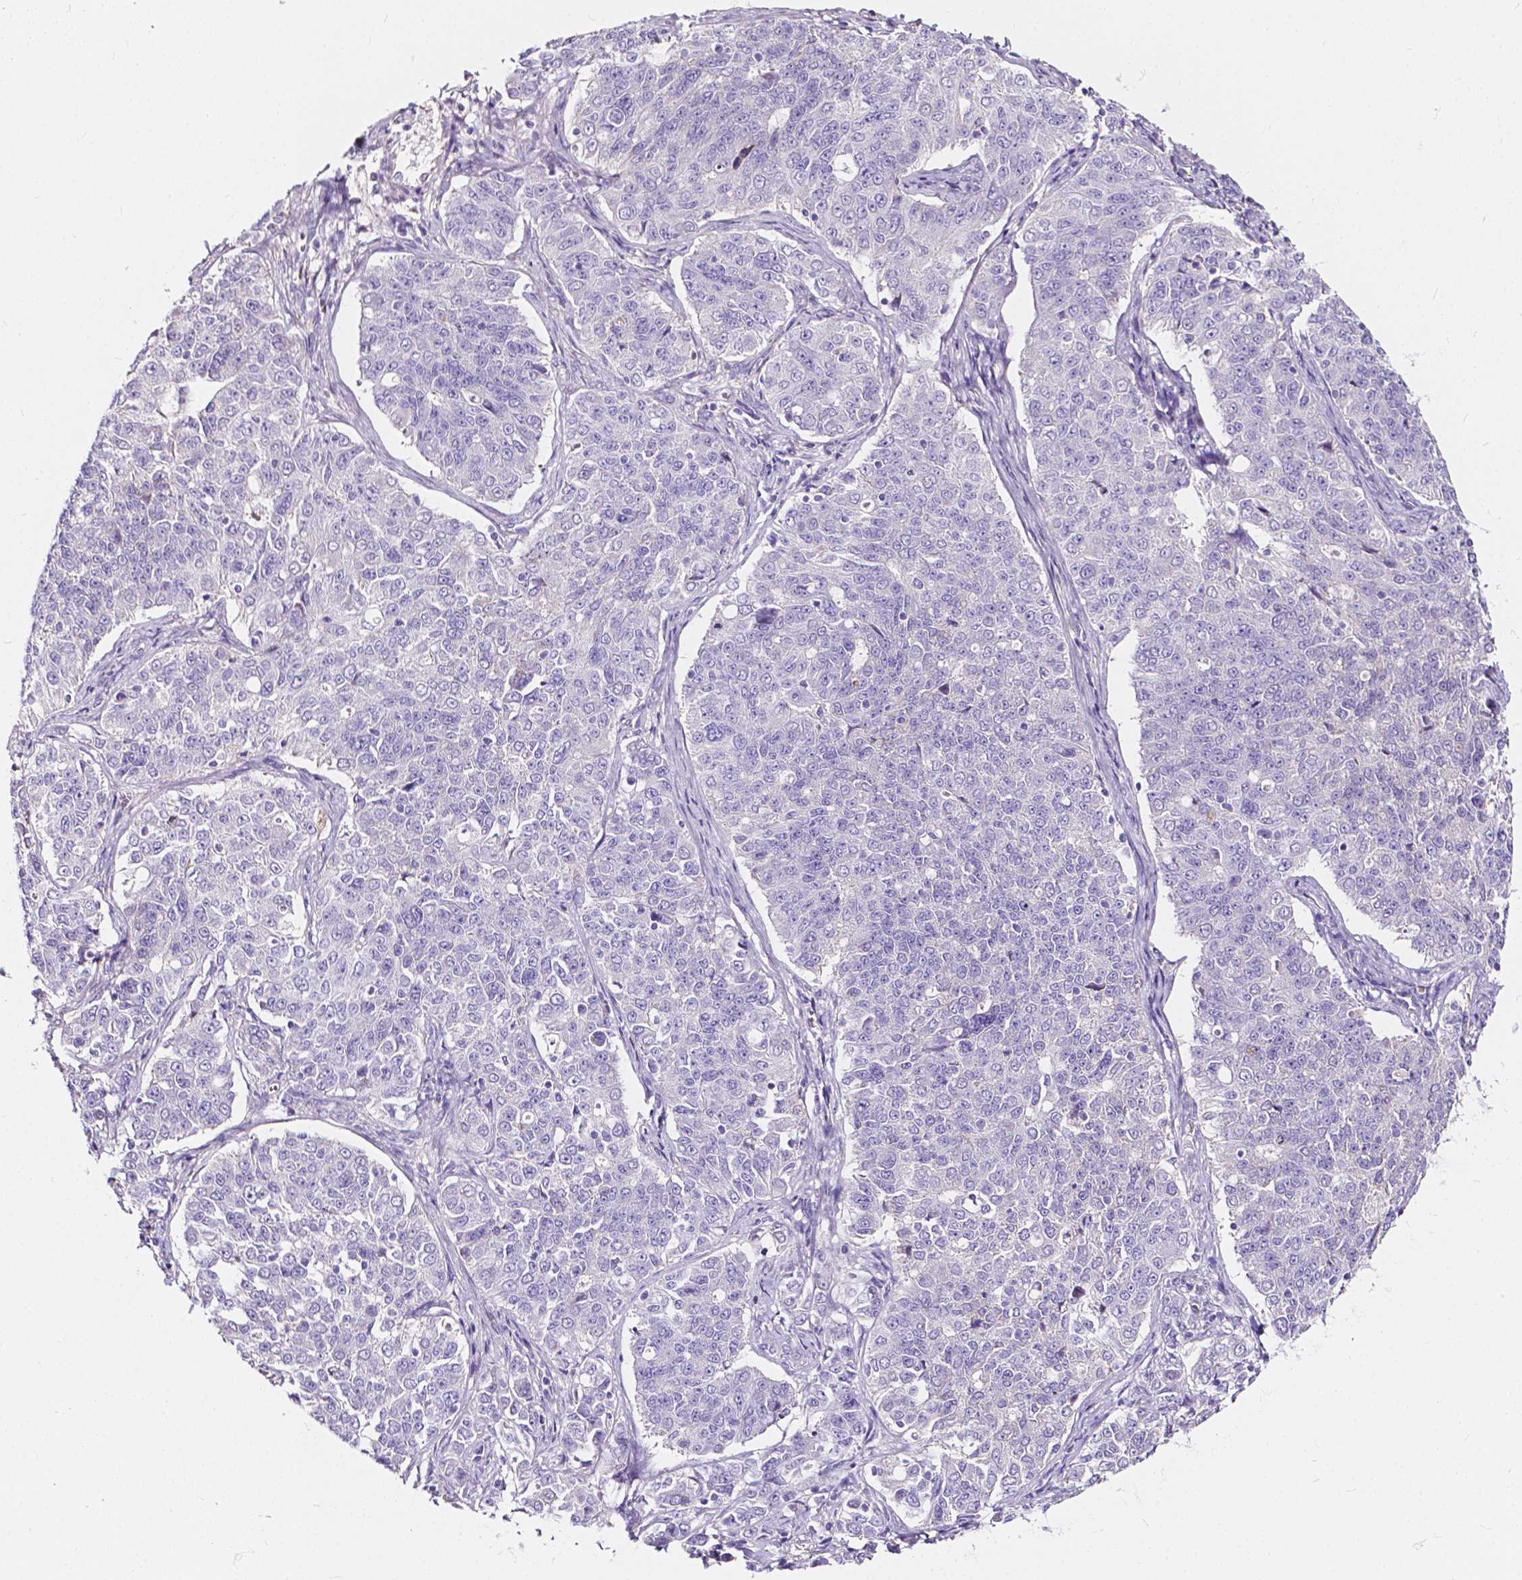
{"staining": {"intensity": "negative", "quantity": "none", "location": "none"}, "tissue": "endometrial cancer", "cell_type": "Tumor cells", "image_type": "cancer", "snomed": [{"axis": "morphology", "description": "Adenocarcinoma, NOS"}, {"axis": "topography", "description": "Endometrium"}], "caption": "Immunohistochemical staining of endometrial cancer shows no significant staining in tumor cells.", "gene": "CLSTN2", "patient": {"sex": "female", "age": 43}}